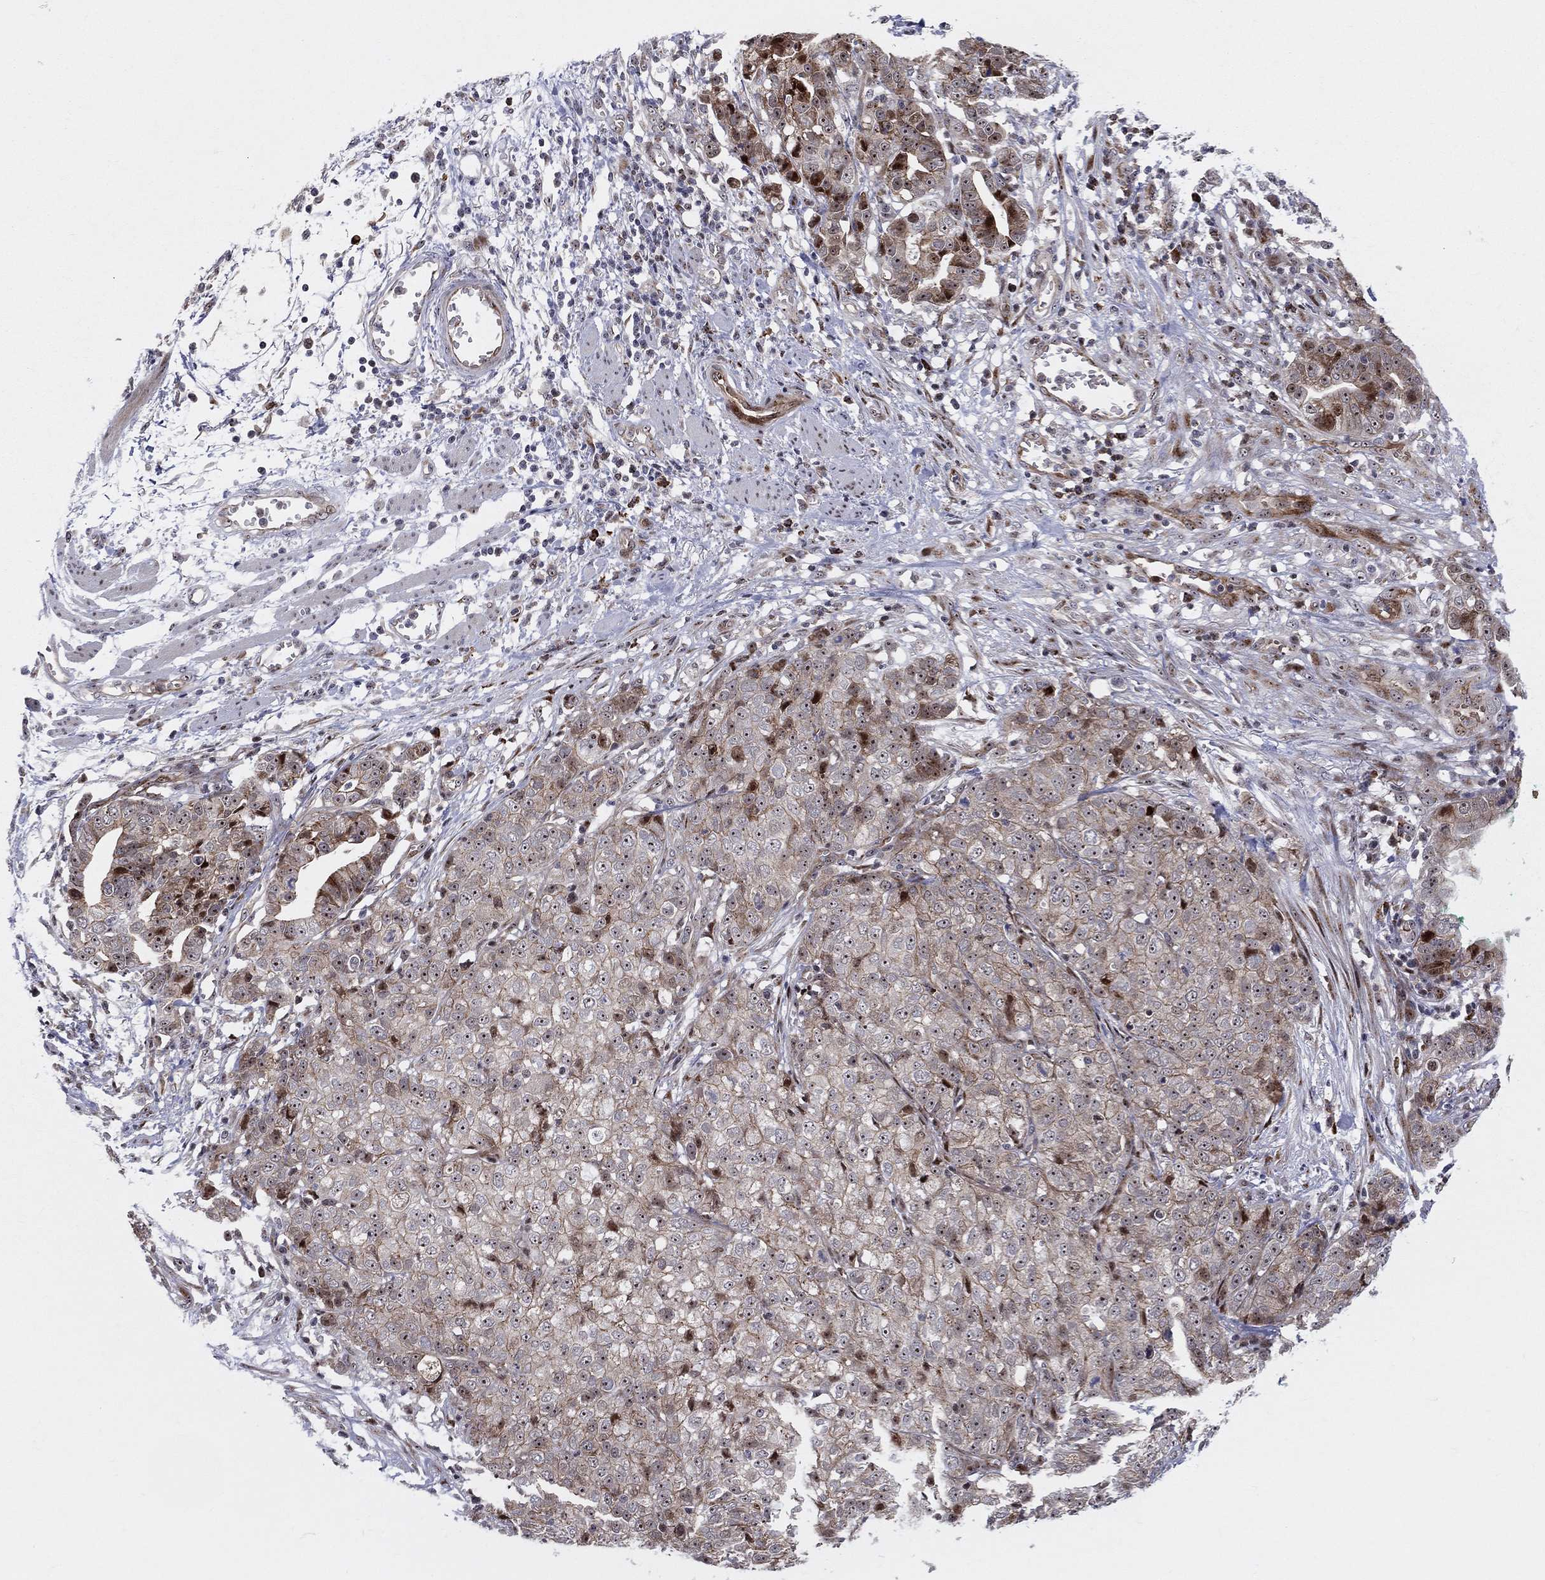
{"staining": {"intensity": "strong", "quantity": "25%-75%", "location": "cytoplasmic/membranous,nuclear"}, "tissue": "stomach cancer", "cell_type": "Tumor cells", "image_type": "cancer", "snomed": [{"axis": "morphology", "description": "Adenocarcinoma, NOS"}, {"axis": "topography", "description": "Stomach, upper"}], "caption": "Protein analysis of adenocarcinoma (stomach) tissue reveals strong cytoplasmic/membranous and nuclear expression in approximately 25%-75% of tumor cells.", "gene": "VHL", "patient": {"sex": "female", "age": 67}}